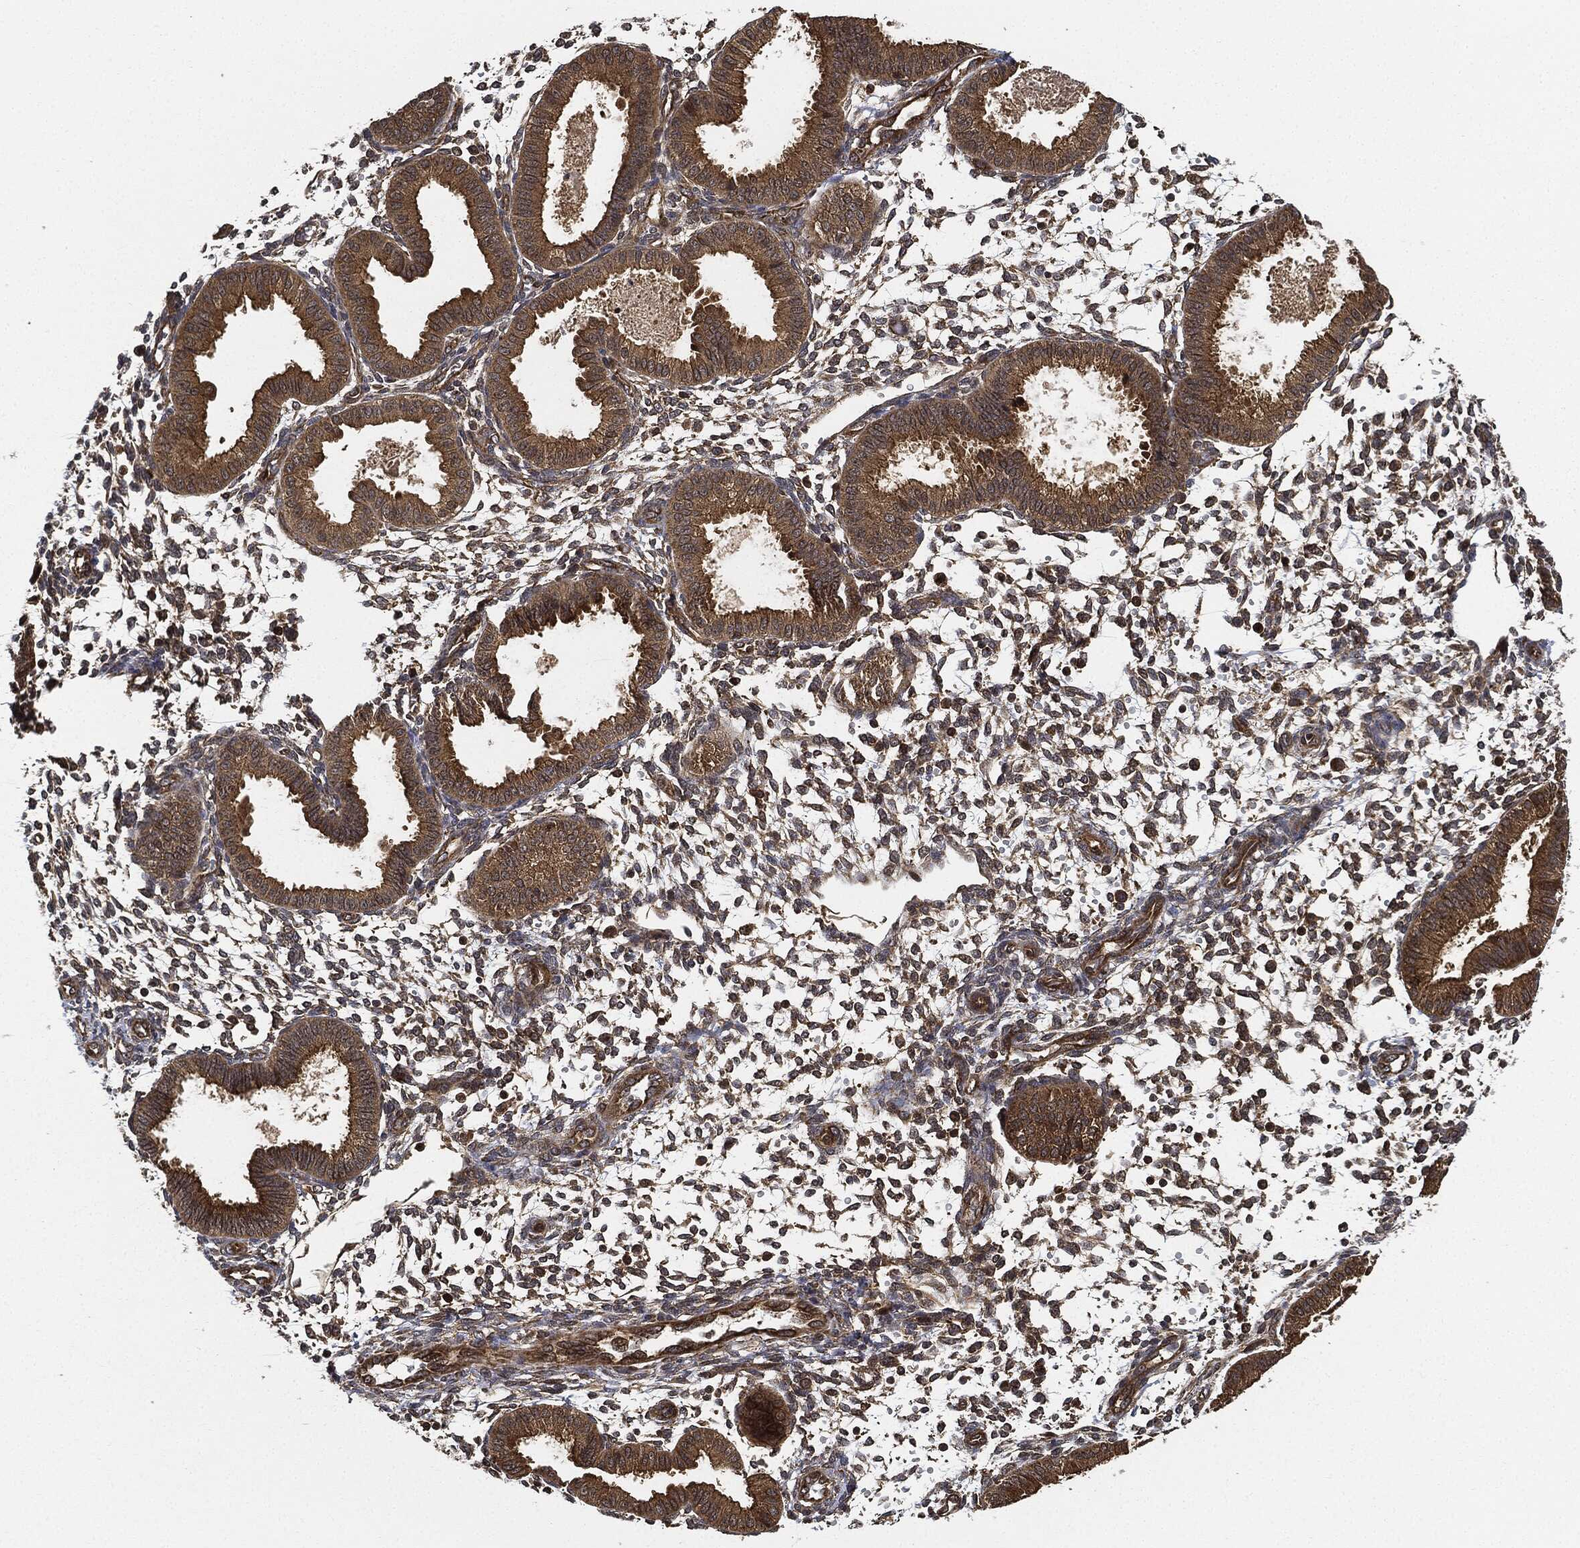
{"staining": {"intensity": "strong", "quantity": "25%-75%", "location": "cytoplasmic/membranous"}, "tissue": "endometrium", "cell_type": "Cells in endometrial stroma", "image_type": "normal", "snomed": [{"axis": "morphology", "description": "Normal tissue, NOS"}, {"axis": "topography", "description": "Endometrium"}], "caption": "A histopathology image of human endometrium stained for a protein shows strong cytoplasmic/membranous brown staining in cells in endometrial stroma.", "gene": "CEP290", "patient": {"sex": "female", "age": 43}}